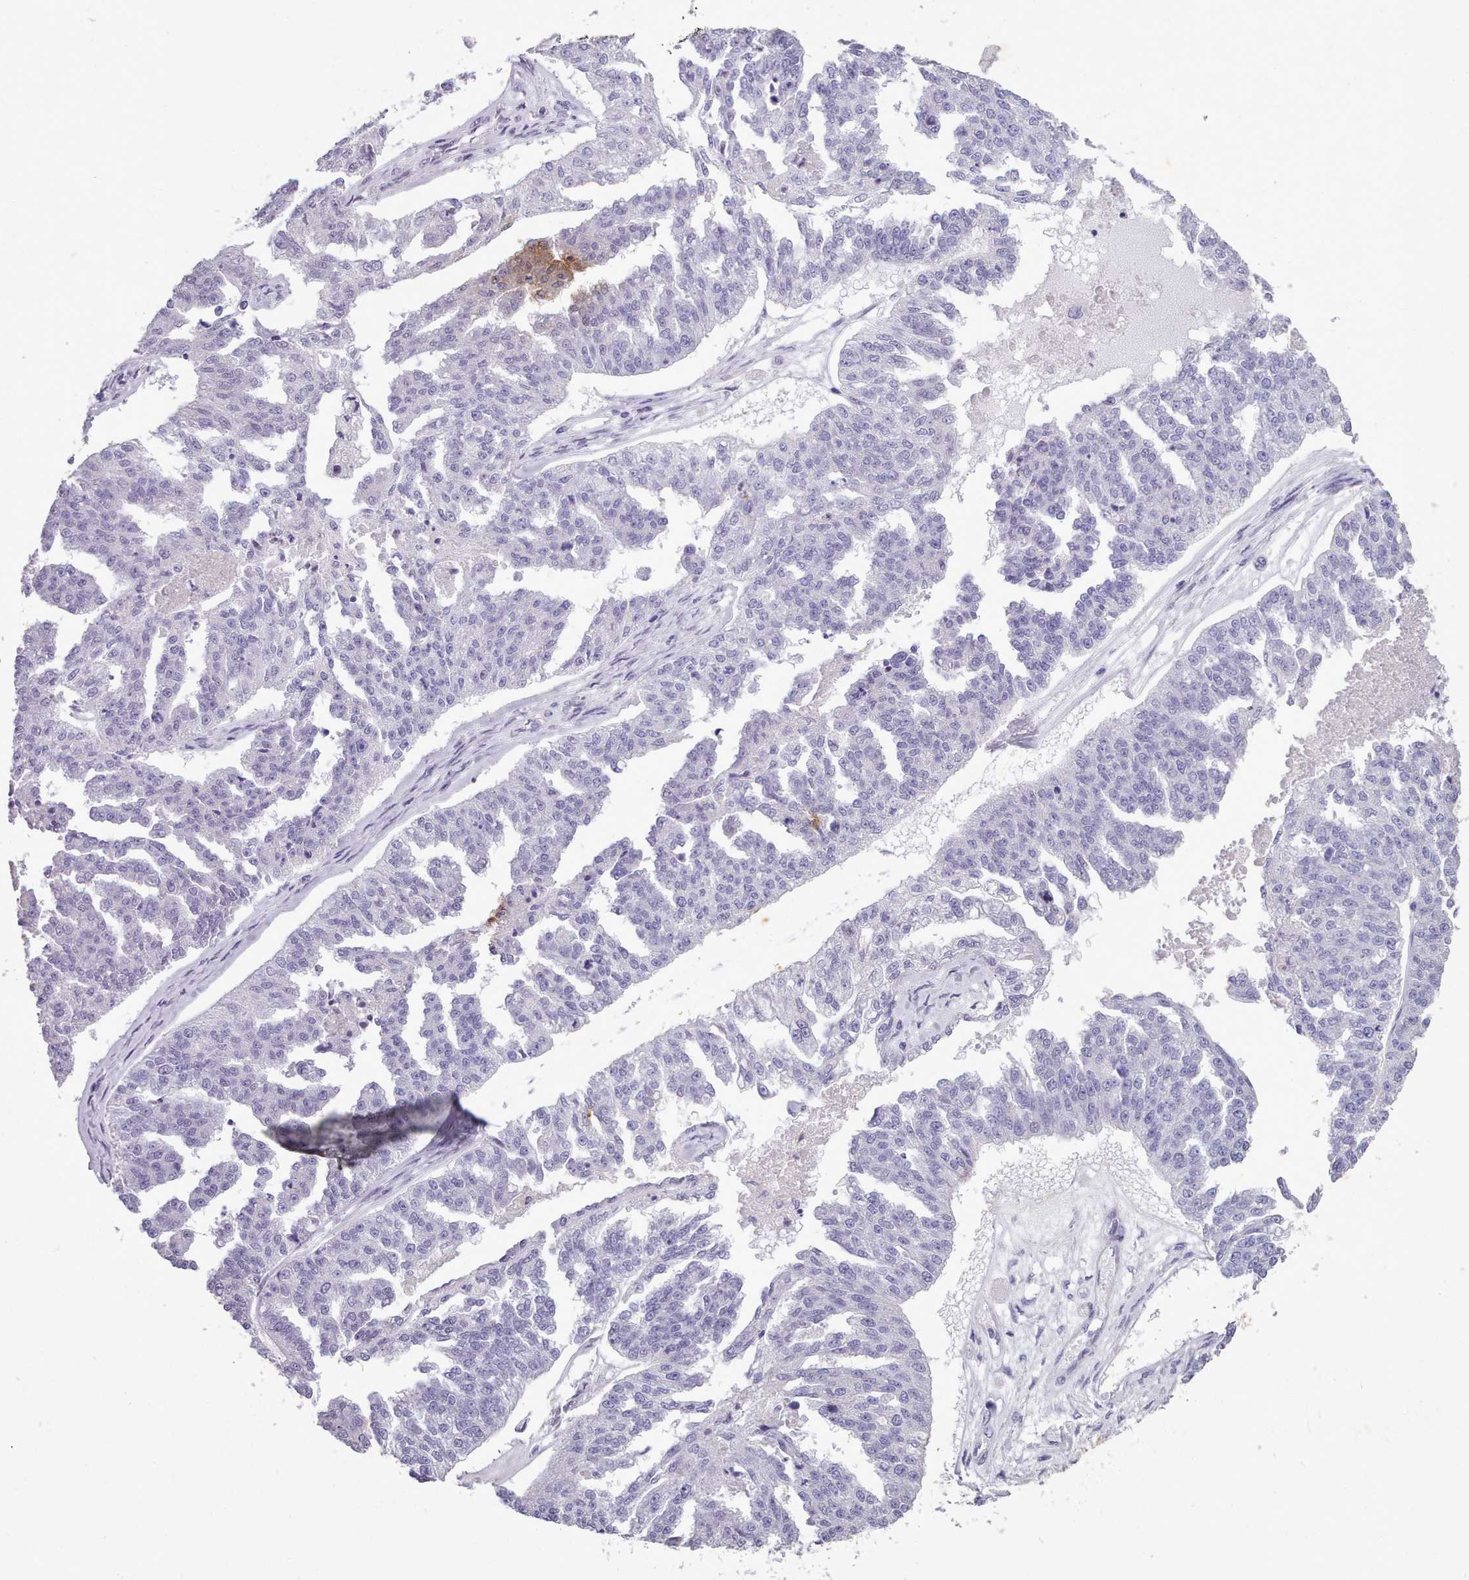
{"staining": {"intensity": "negative", "quantity": "none", "location": "none"}, "tissue": "ovarian cancer", "cell_type": "Tumor cells", "image_type": "cancer", "snomed": [{"axis": "morphology", "description": "Cystadenocarcinoma, serous, NOS"}, {"axis": "topography", "description": "Ovary"}], "caption": "This is an immunohistochemistry histopathology image of ovarian serous cystadenocarcinoma. There is no staining in tumor cells.", "gene": "KCNT2", "patient": {"sex": "female", "age": 58}}